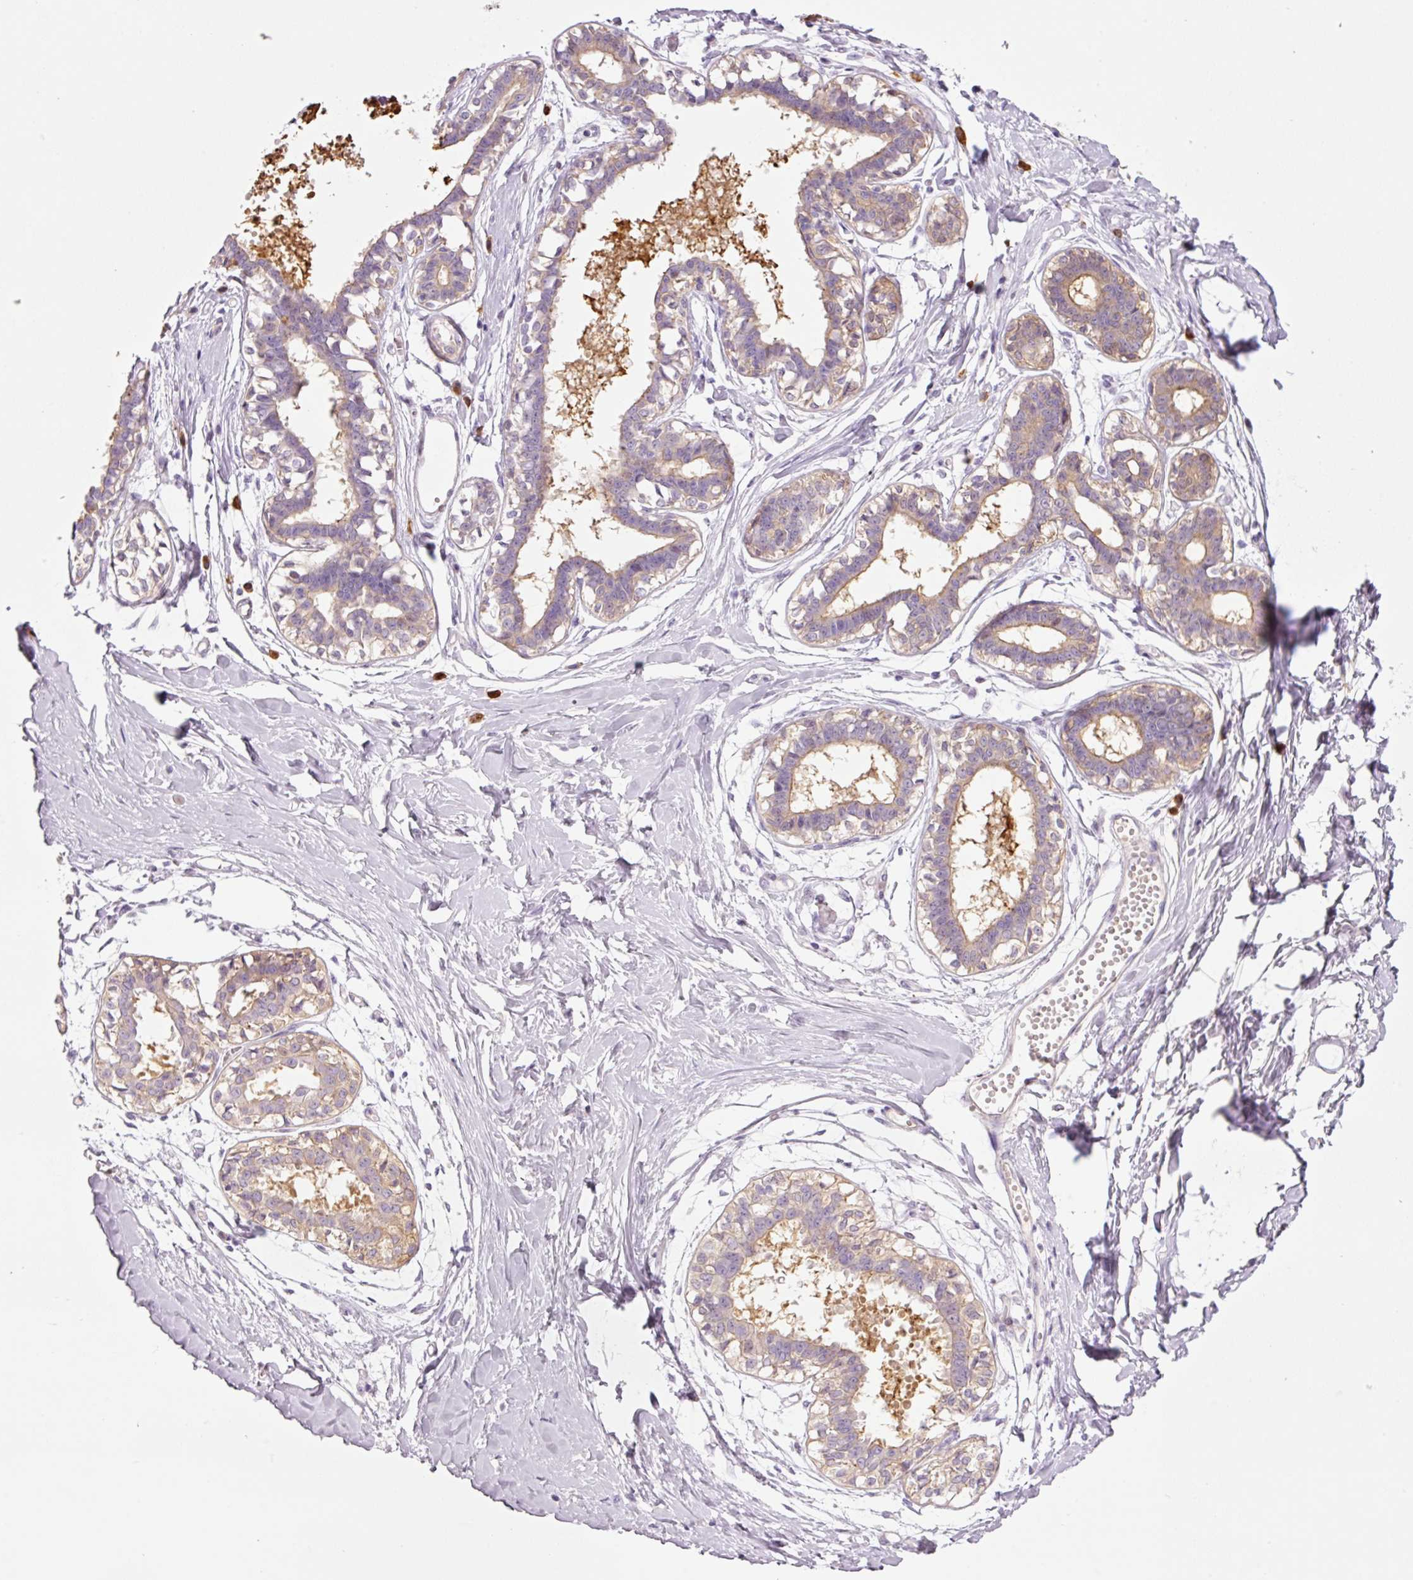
{"staining": {"intensity": "negative", "quantity": "none", "location": "none"}, "tissue": "breast", "cell_type": "Adipocytes", "image_type": "normal", "snomed": [{"axis": "morphology", "description": "Normal tissue, NOS"}, {"axis": "topography", "description": "Breast"}], "caption": "Immunohistochemistry image of benign breast: human breast stained with DAB reveals no significant protein positivity in adipocytes. (Stains: DAB (3,3'-diaminobenzidine) IHC with hematoxylin counter stain, Microscopy: brightfield microscopy at high magnification).", "gene": "KLF1", "patient": {"sex": "female", "age": 45}}